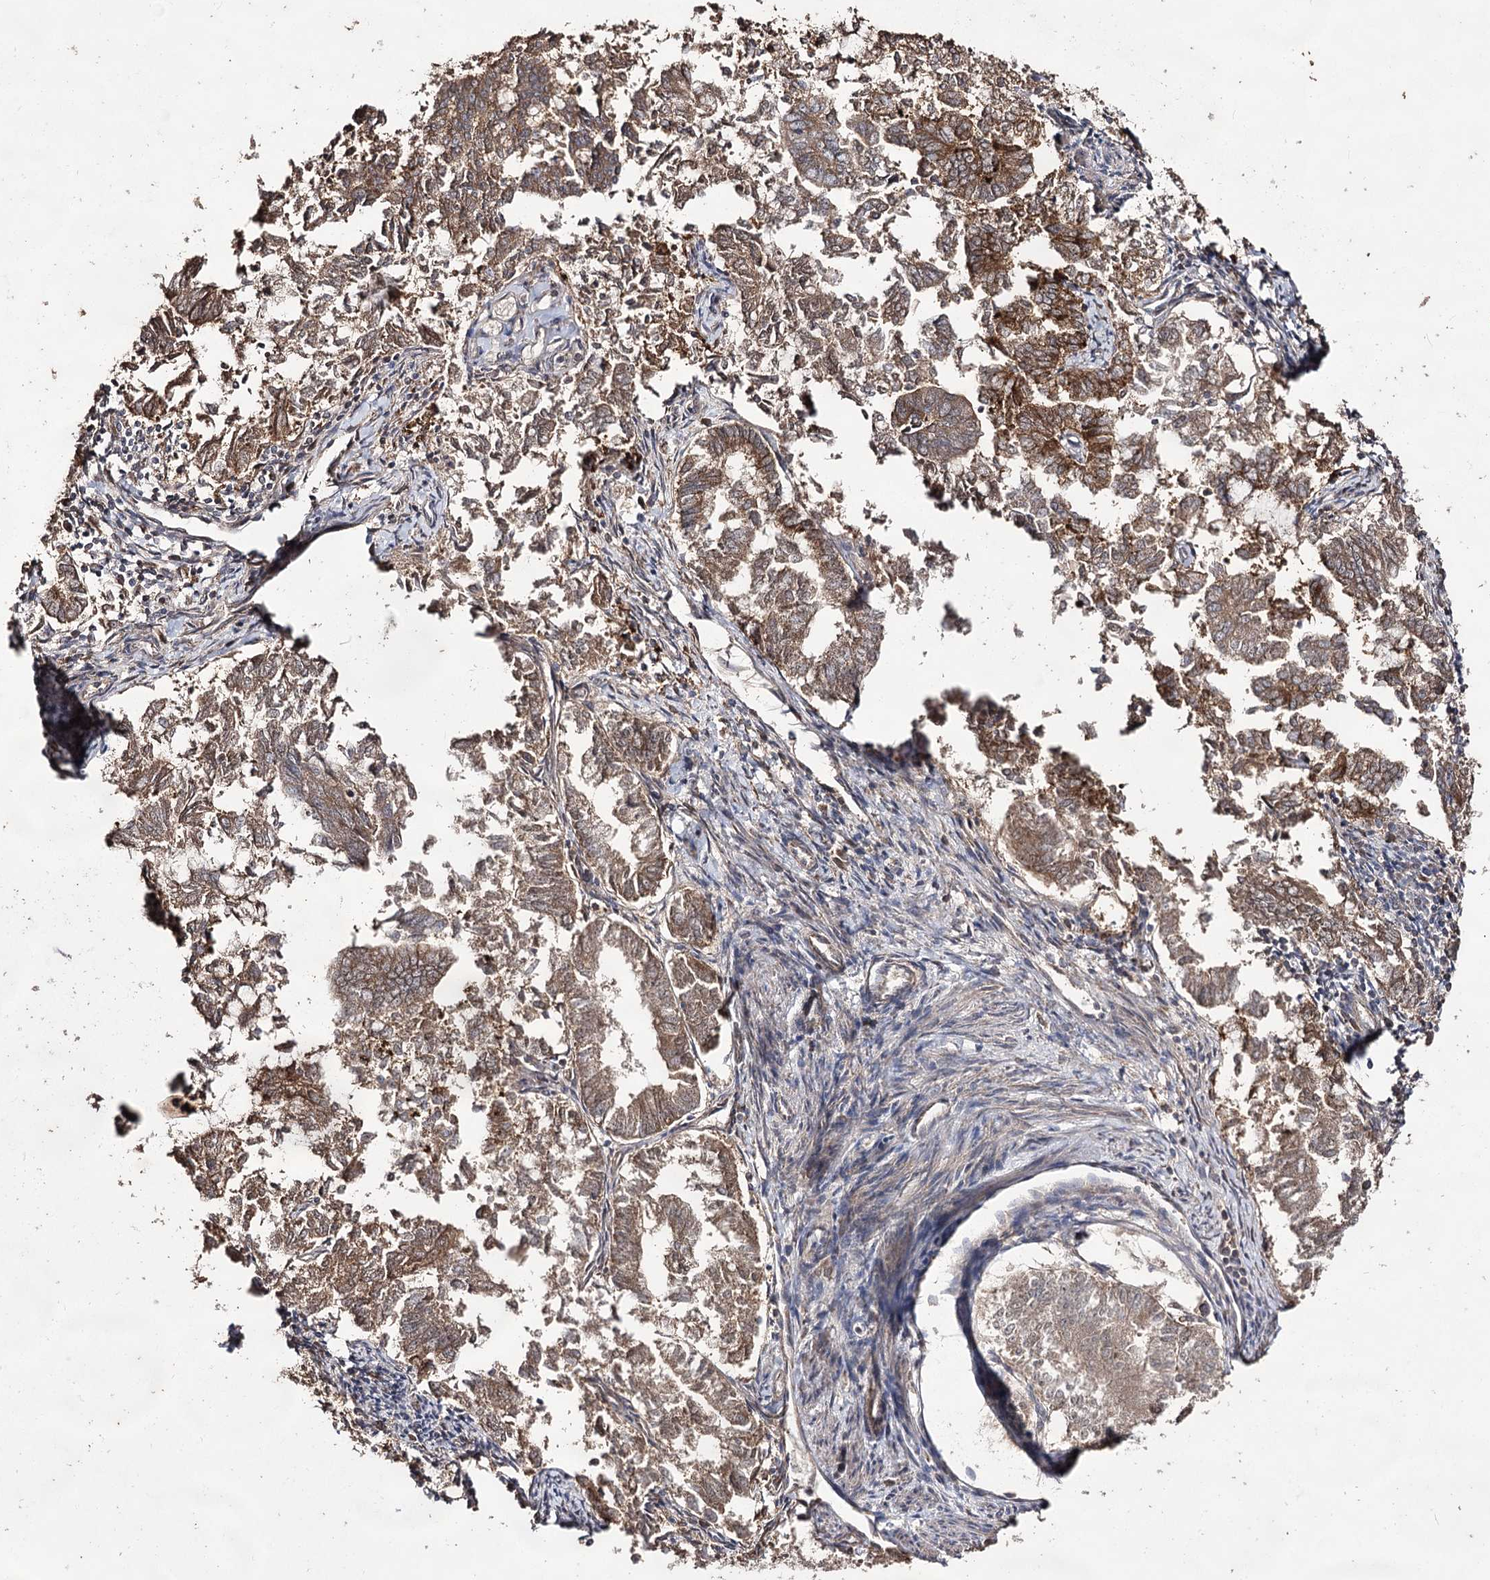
{"staining": {"intensity": "moderate", "quantity": ">75%", "location": "cytoplasmic/membranous"}, "tissue": "endometrial cancer", "cell_type": "Tumor cells", "image_type": "cancer", "snomed": [{"axis": "morphology", "description": "Adenocarcinoma, NOS"}, {"axis": "topography", "description": "Endometrium"}], "caption": "Immunohistochemical staining of endometrial adenocarcinoma shows medium levels of moderate cytoplasmic/membranous protein staining in approximately >75% of tumor cells.", "gene": "ACTR6", "patient": {"sex": "female", "age": 79}}